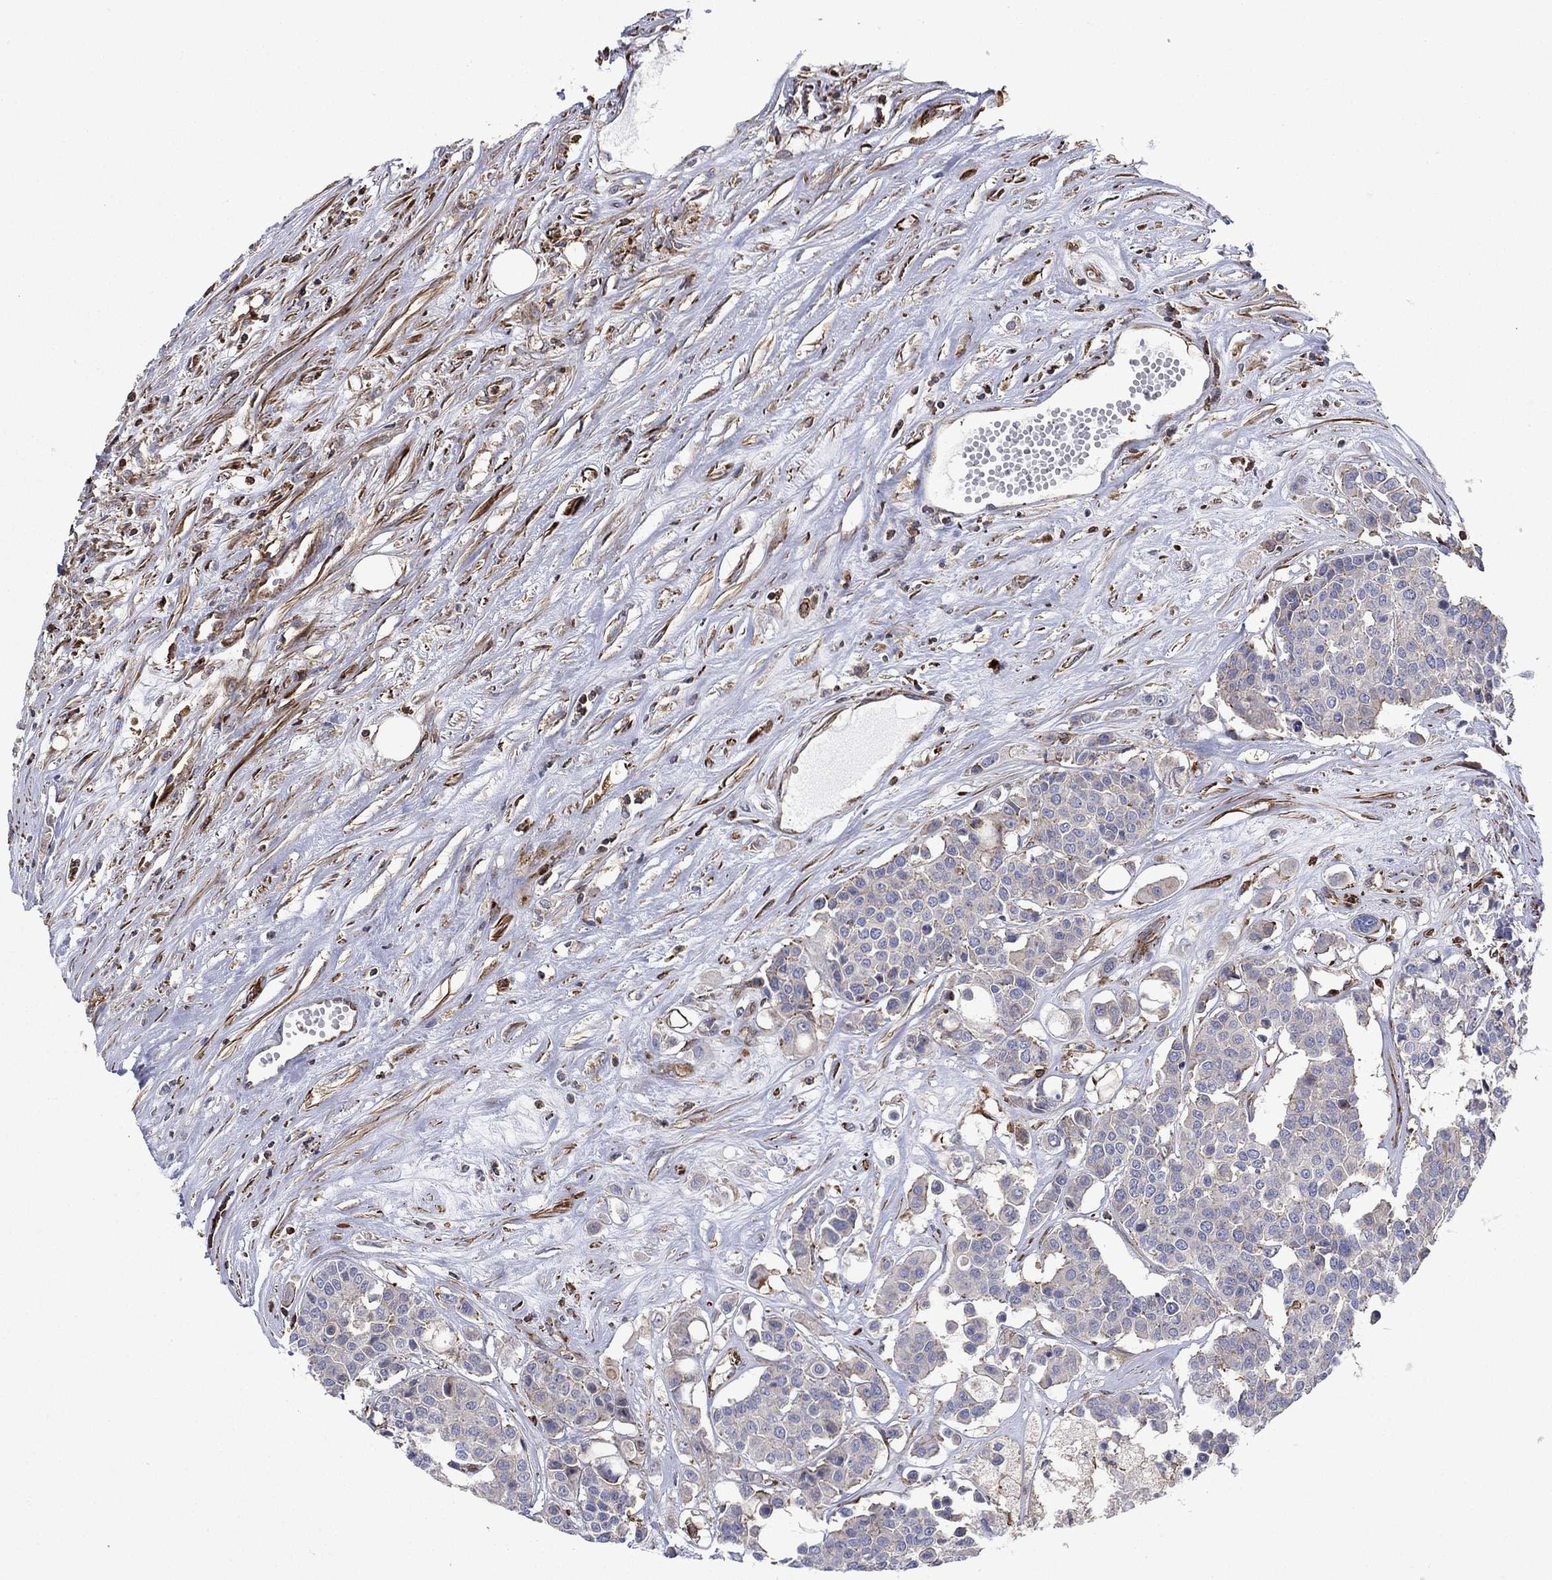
{"staining": {"intensity": "weak", "quantity": "<25%", "location": "cytoplasmic/membranous"}, "tissue": "carcinoid", "cell_type": "Tumor cells", "image_type": "cancer", "snomed": [{"axis": "morphology", "description": "Carcinoid, malignant, NOS"}, {"axis": "topography", "description": "Colon"}], "caption": "Tumor cells are negative for protein expression in human carcinoid.", "gene": "PAG1", "patient": {"sex": "male", "age": 81}}